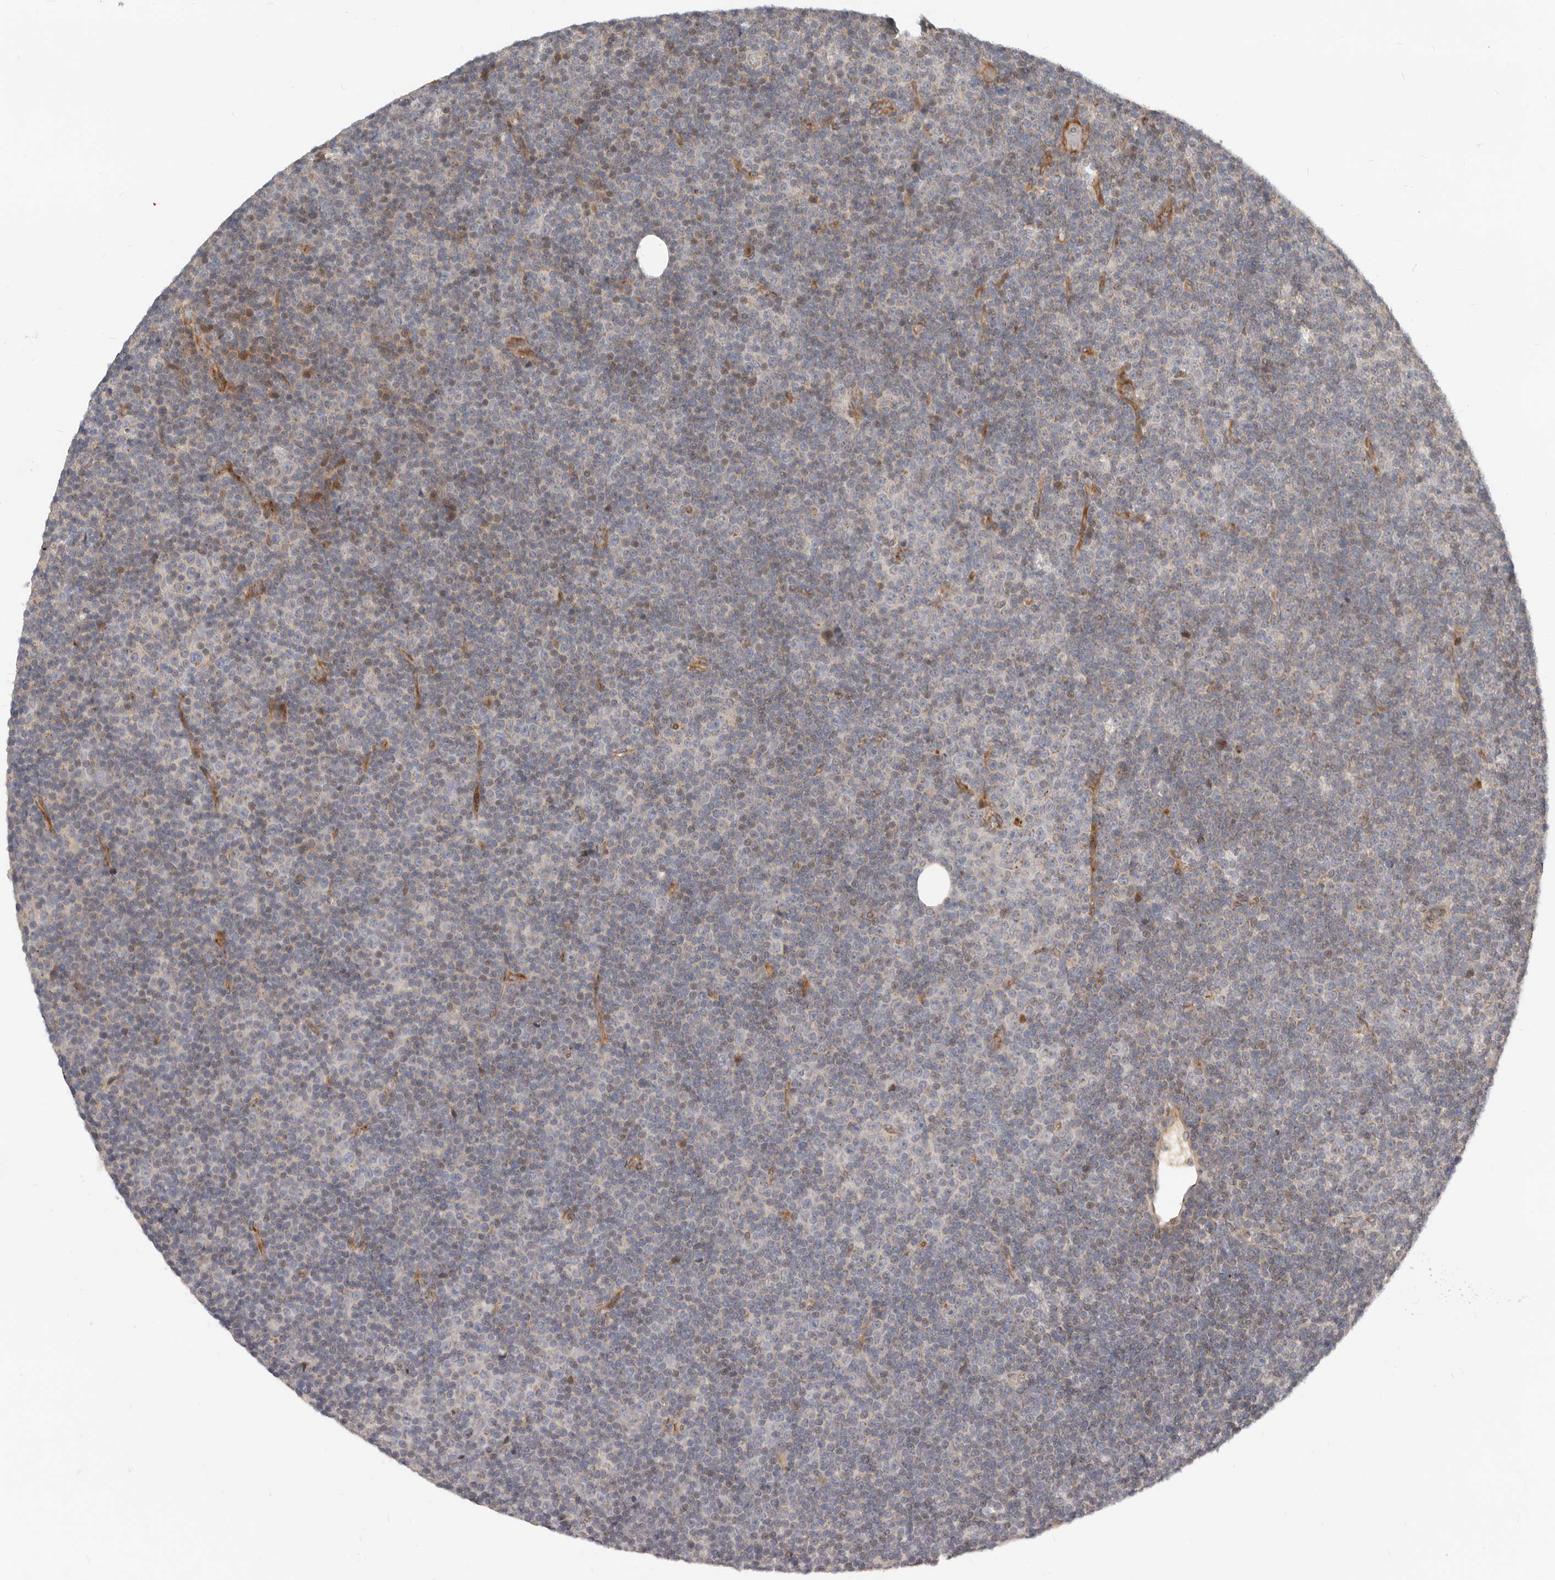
{"staining": {"intensity": "weak", "quantity": "<25%", "location": "cytoplasmic/membranous"}, "tissue": "lymphoma", "cell_type": "Tumor cells", "image_type": "cancer", "snomed": [{"axis": "morphology", "description": "Malignant lymphoma, non-Hodgkin's type, Low grade"}, {"axis": "topography", "description": "Lymph node"}], "caption": "Immunohistochemistry micrograph of neoplastic tissue: human lymphoma stained with DAB (3,3'-diaminobenzidine) demonstrates no significant protein staining in tumor cells.", "gene": "NPY4R", "patient": {"sex": "female", "age": 67}}